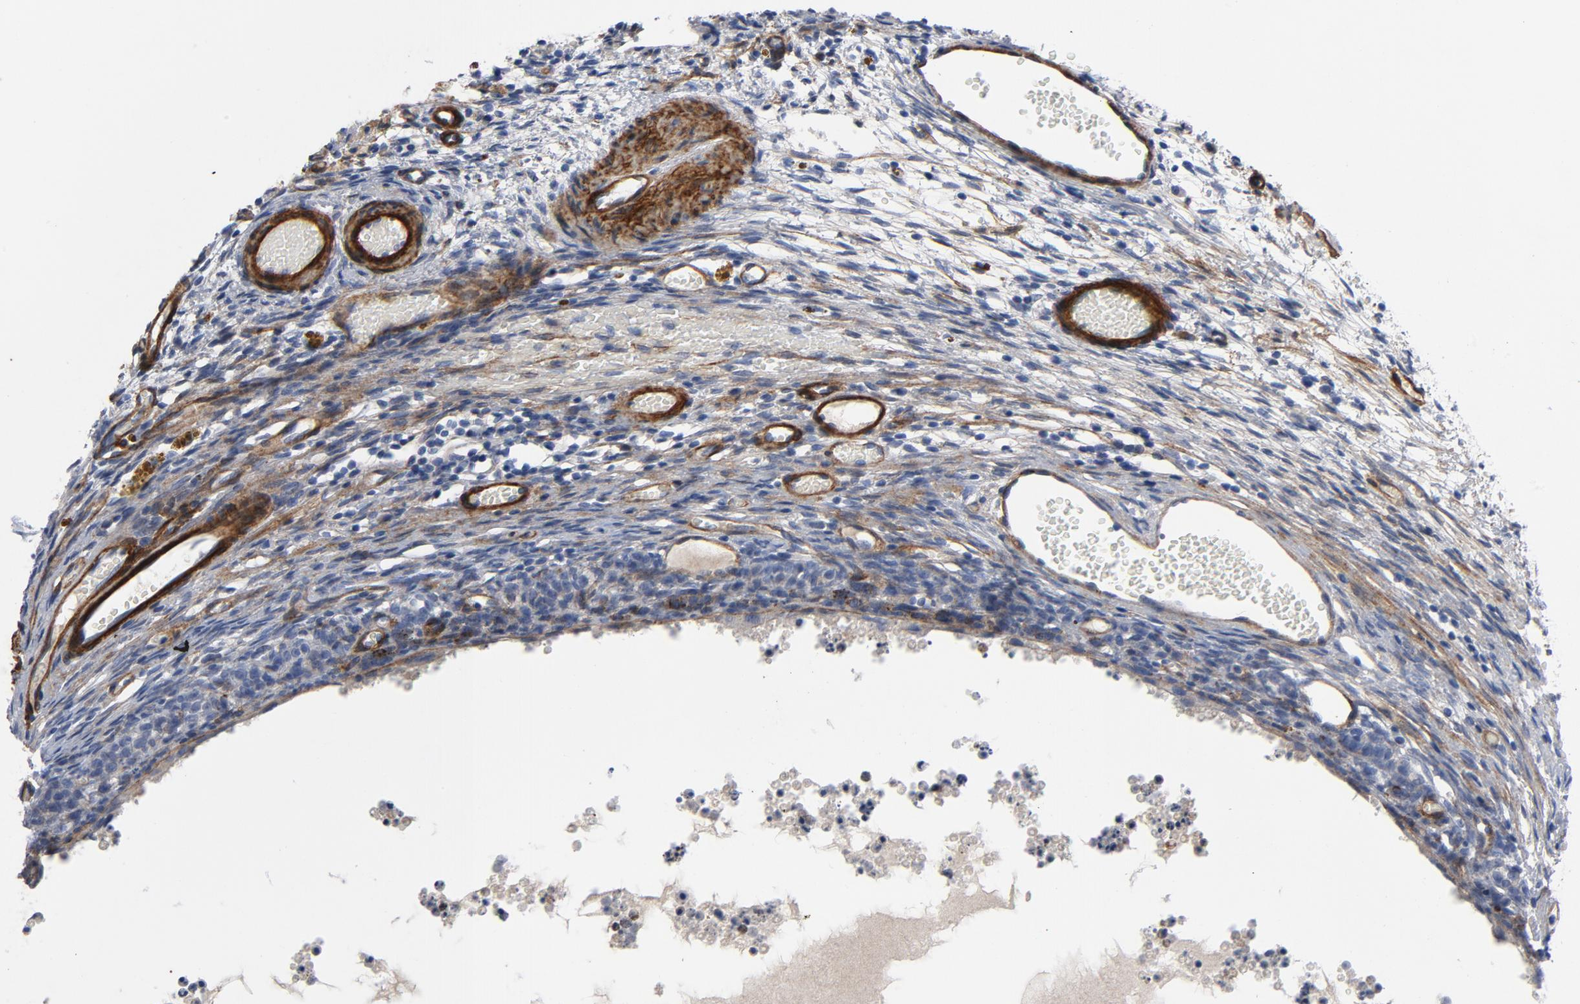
{"staining": {"intensity": "weak", "quantity": ">75%", "location": "cytoplasmic/membranous"}, "tissue": "ovary", "cell_type": "Ovarian stroma cells", "image_type": "normal", "snomed": [{"axis": "morphology", "description": "Normal tissue, NOS"}, {"axis": "topography", "description": "Ovary"}], "caption": "Immunohistochemistry (IHC) image of normal ovary: ovary stained using IHC shows low levels of weak protein expression localized specifically in the cytoplasmic/membranous of ovarian stroma cells, appearing as a cytoplasmic/membranous brown color.", "gene": "LAMC1", "patient": {"sex": "female", "age": 35}}